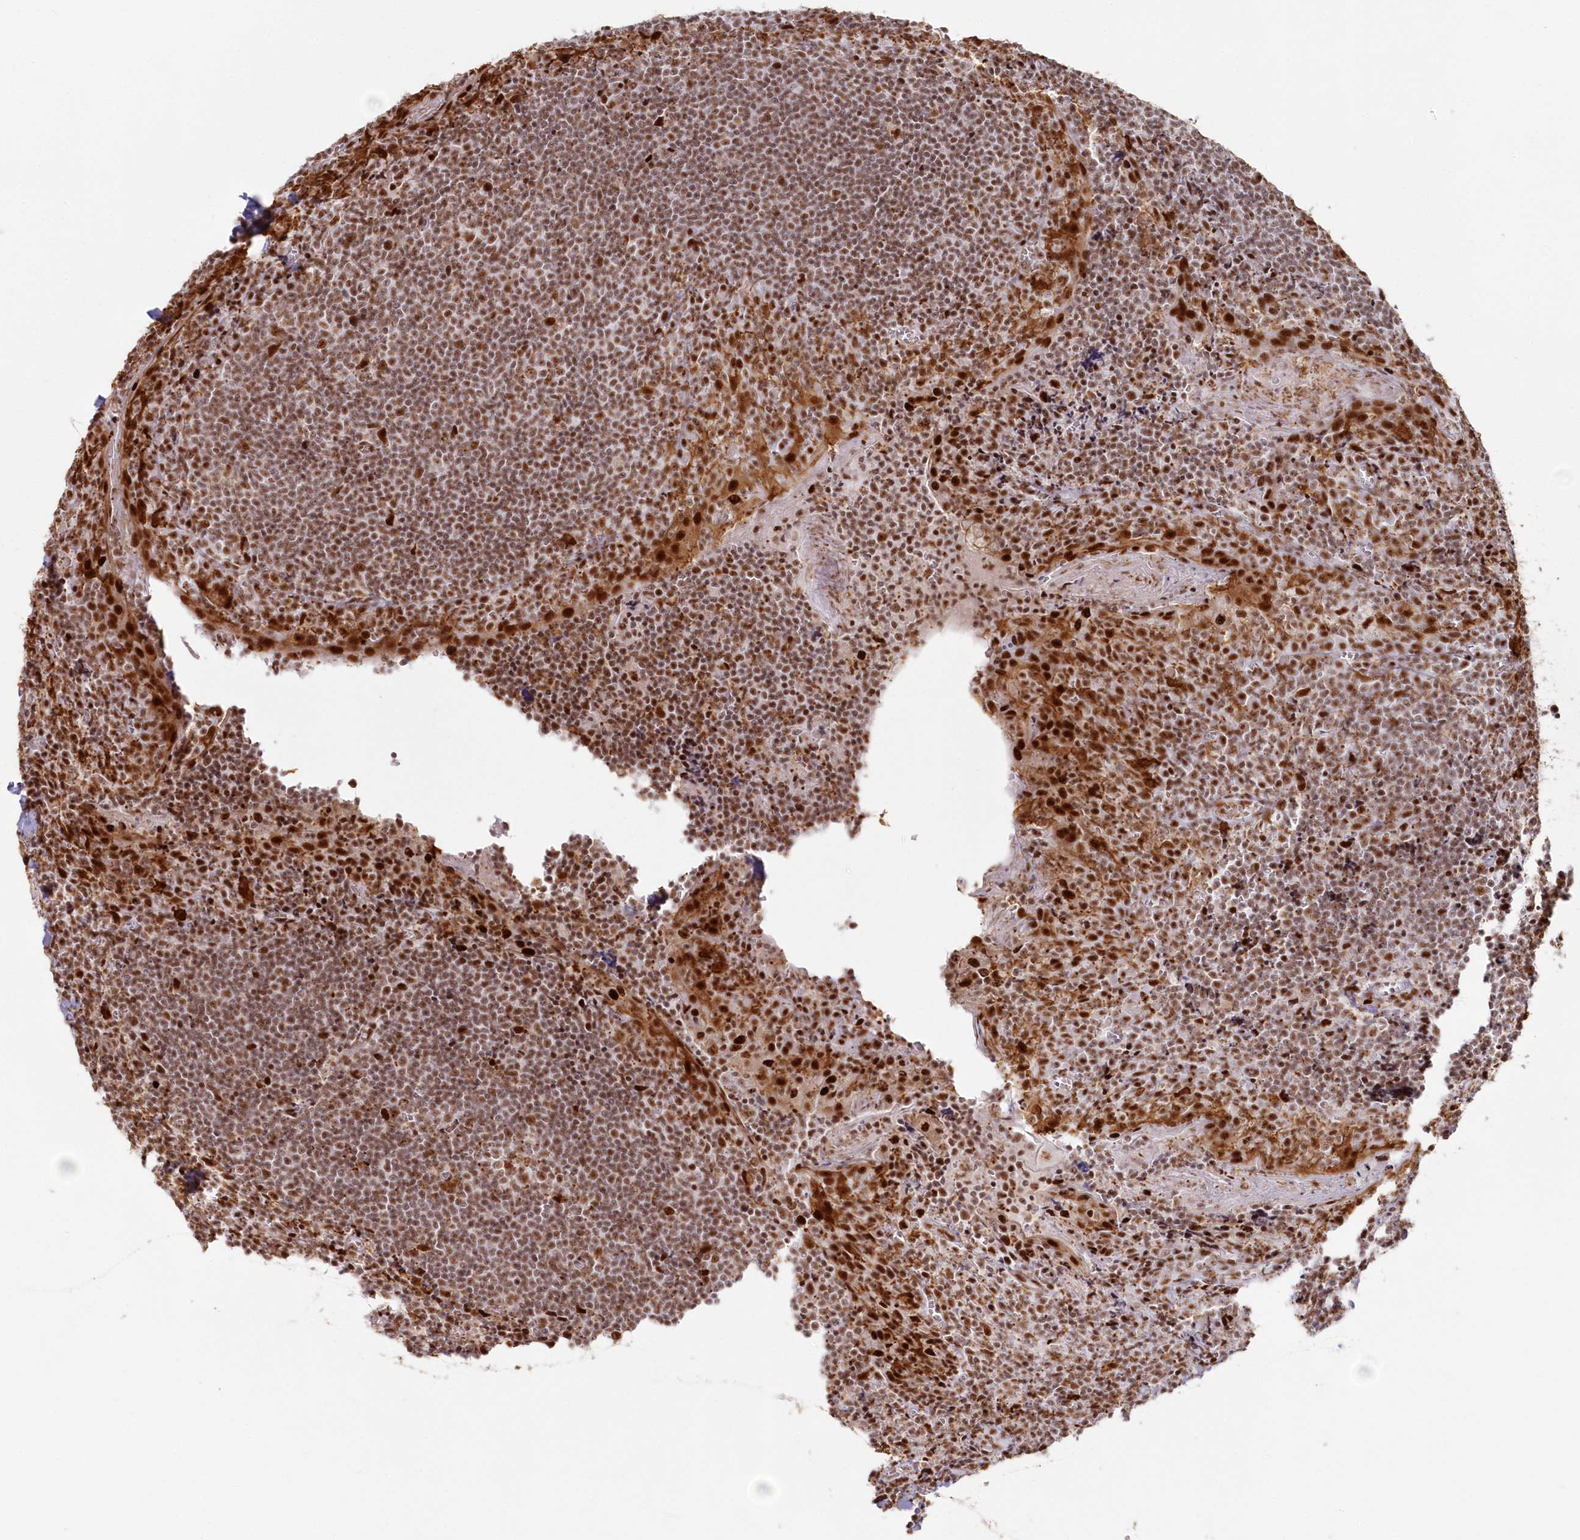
{"staining": {"intensity": "moderate", "quantity": ">75%", "location": "nuclear"}, "tissue": "tonsil", "cell_type": "Germinal center cells", "image_type": "normal", "snomed": [{"axis": "morphology", "description": "Normal tissue, NOS"}, {"axis": "topography", "description": "Tonsil"}], "caption": "IHC image of benign tonsil: human tonsil stained using immunohistochemistry (IHC) demonstrates medium levels of moderate protein expression localized specifically in the nuclear of germinal center cells, appearing as a nuclear brown color.", "gene": "DDX46", "patient": {"sex": "male", "age": 27}}